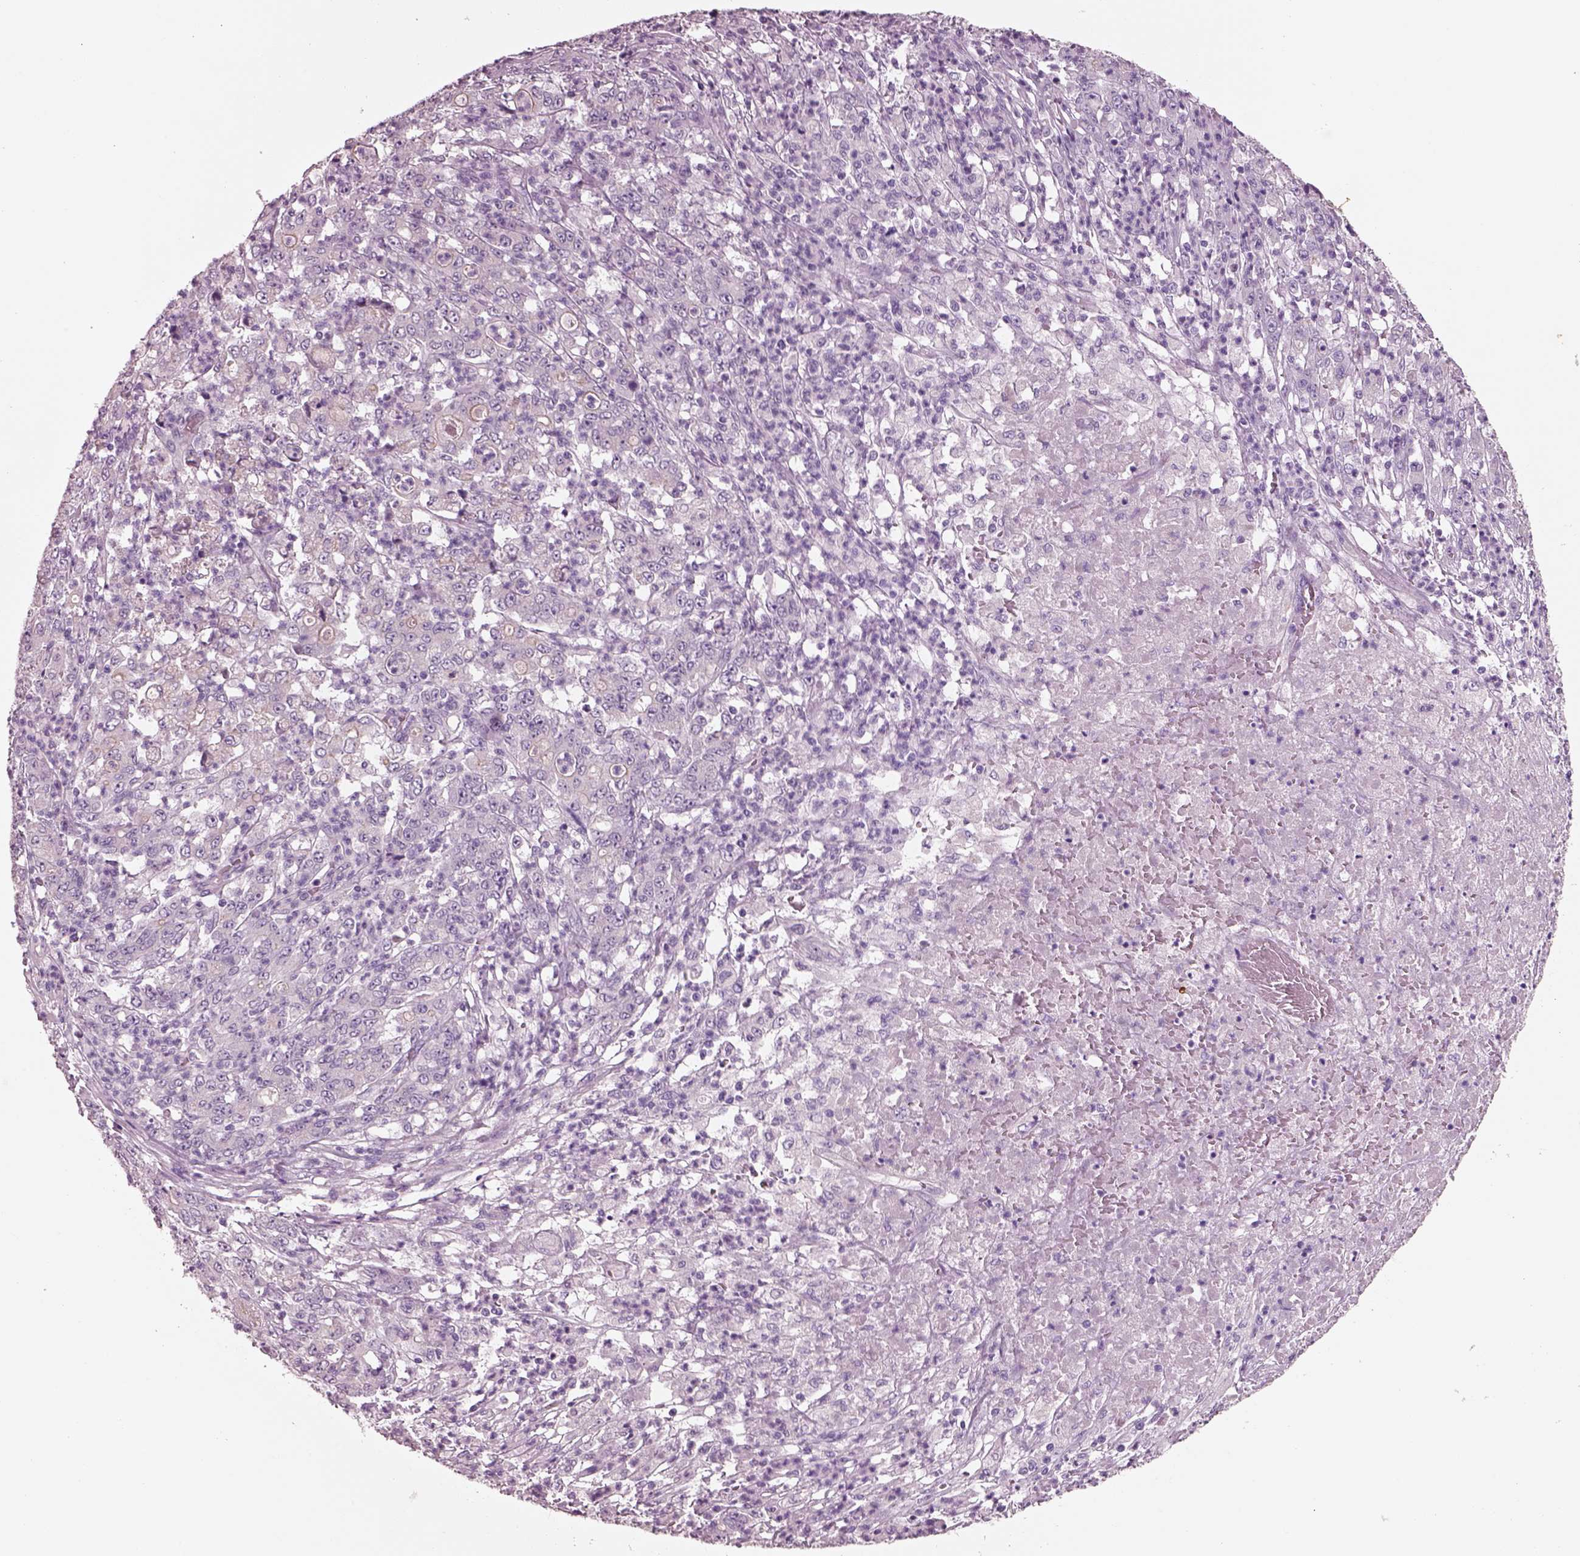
{"staining": {"intensity": "negative", "quantity": "none", "location": "none"}, "tissue": "stomach cancer", "cell_type": "Tumor cells", "image_type": "cancer", "snomed": [{"axis": "morphology", "description": "Adenocarcinoma, NOS"}, {"axis": "topography", "description": "Stomach, lower"}], "caption": "The image reveals no staining of tumor cells in stomach adenocarcinoma. Nuclei are stained in blue.", "gene": "IGLL1", "patient": {"sex": "female", "age": 71}}